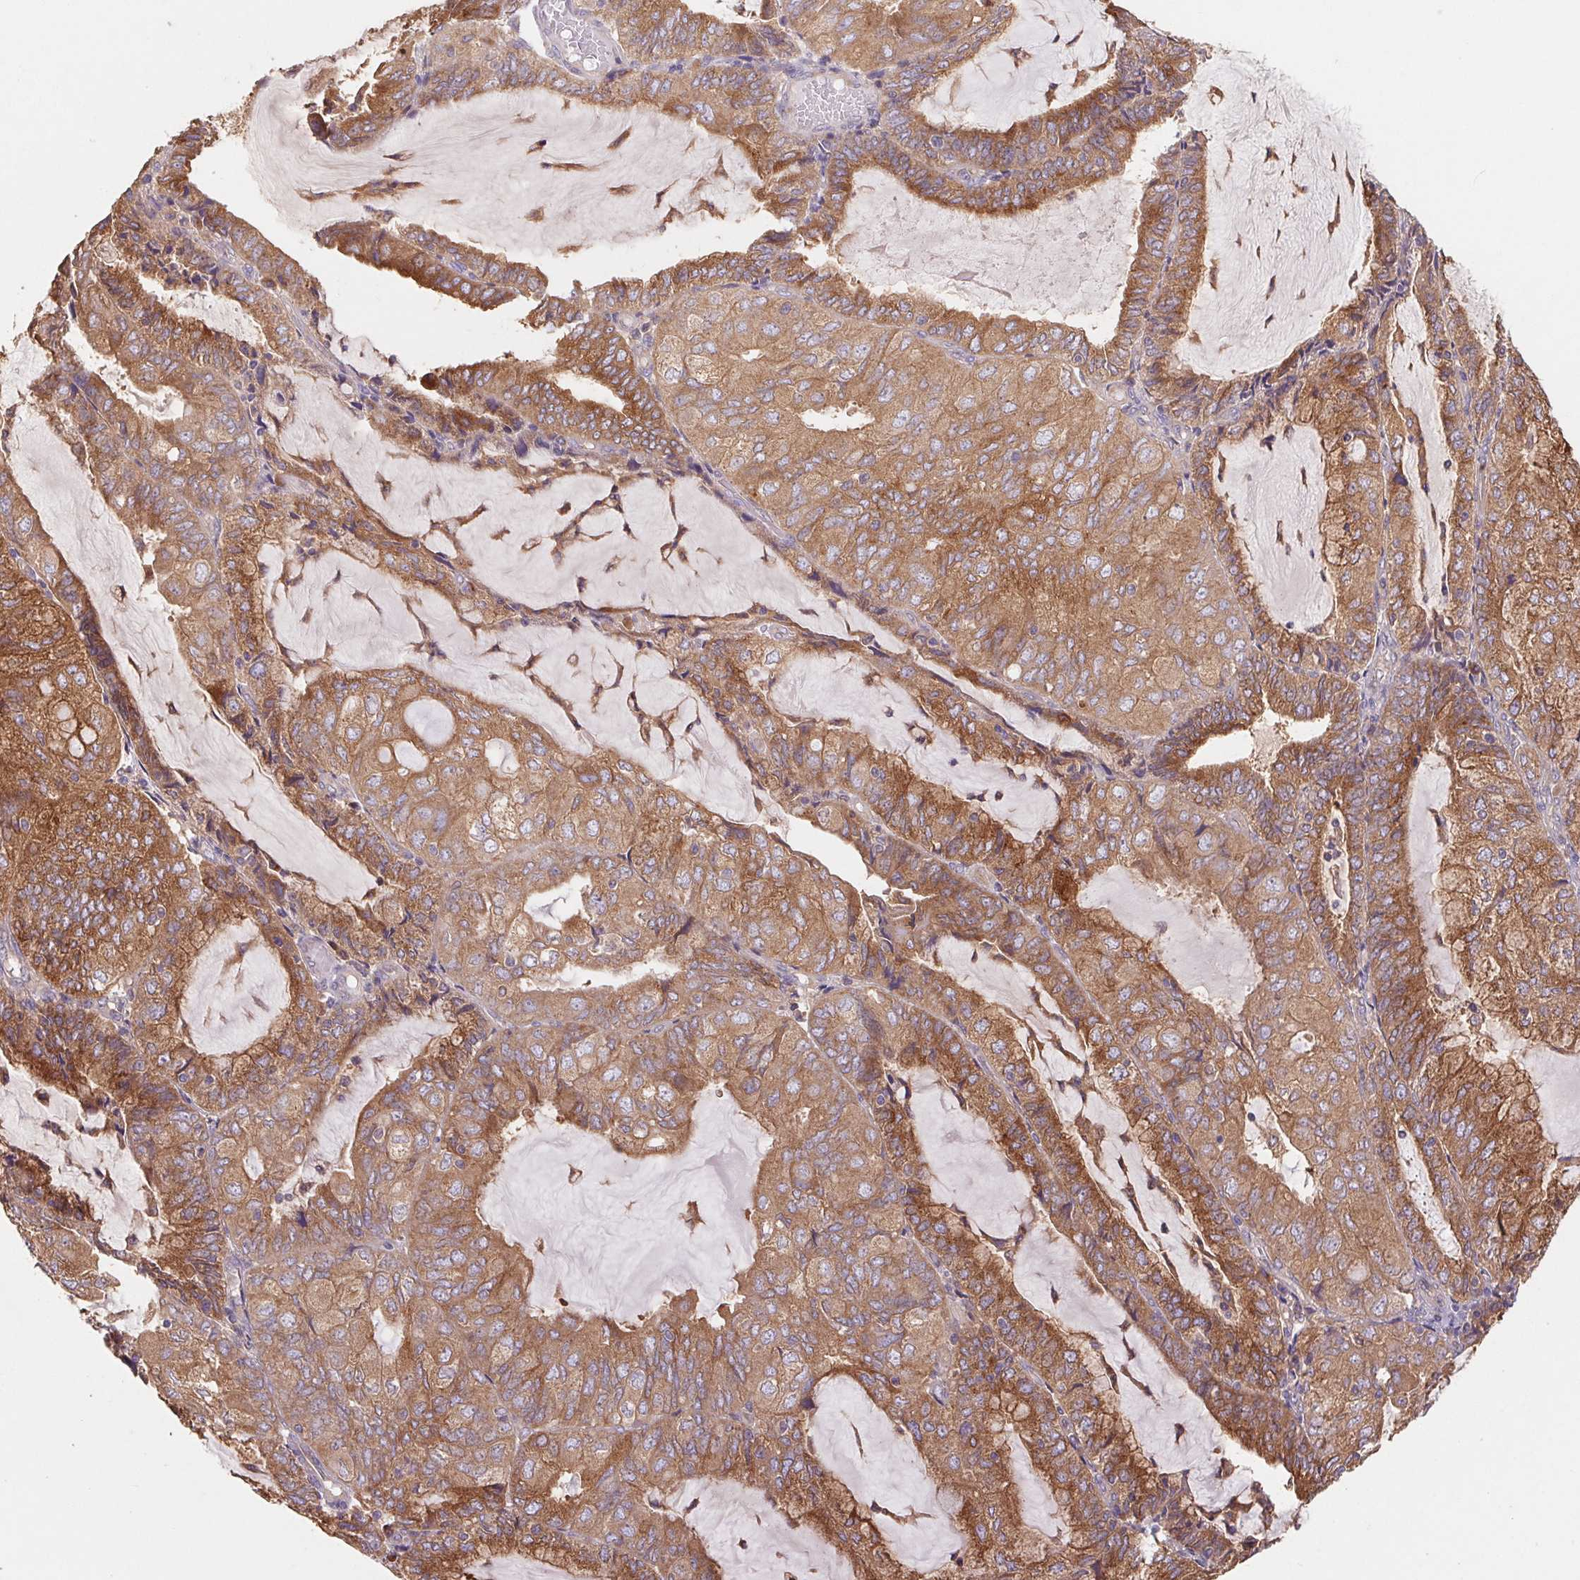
{"staining": {"intensity": "moderate", "quantity": ">75%", "location": "cytoplasmic/membranous"}, "tissue": "endometrial cancer", "cell_type": "Tumor cells", "image_type": "cancer", "snomed": [{"axis": "morphology", "description": "Adenocarcinoma, NOS"}, {"axis": "topography", "description": "Endometrium"}], "caption": "Immunohistochemical staining of human endometrial cancer demonstrates moderate cytoplasmic/membranous protein expression in approximately >75% of tumor cells.", "gene": "RAB1A", "patient": {"sex": "female", "age": 81}}